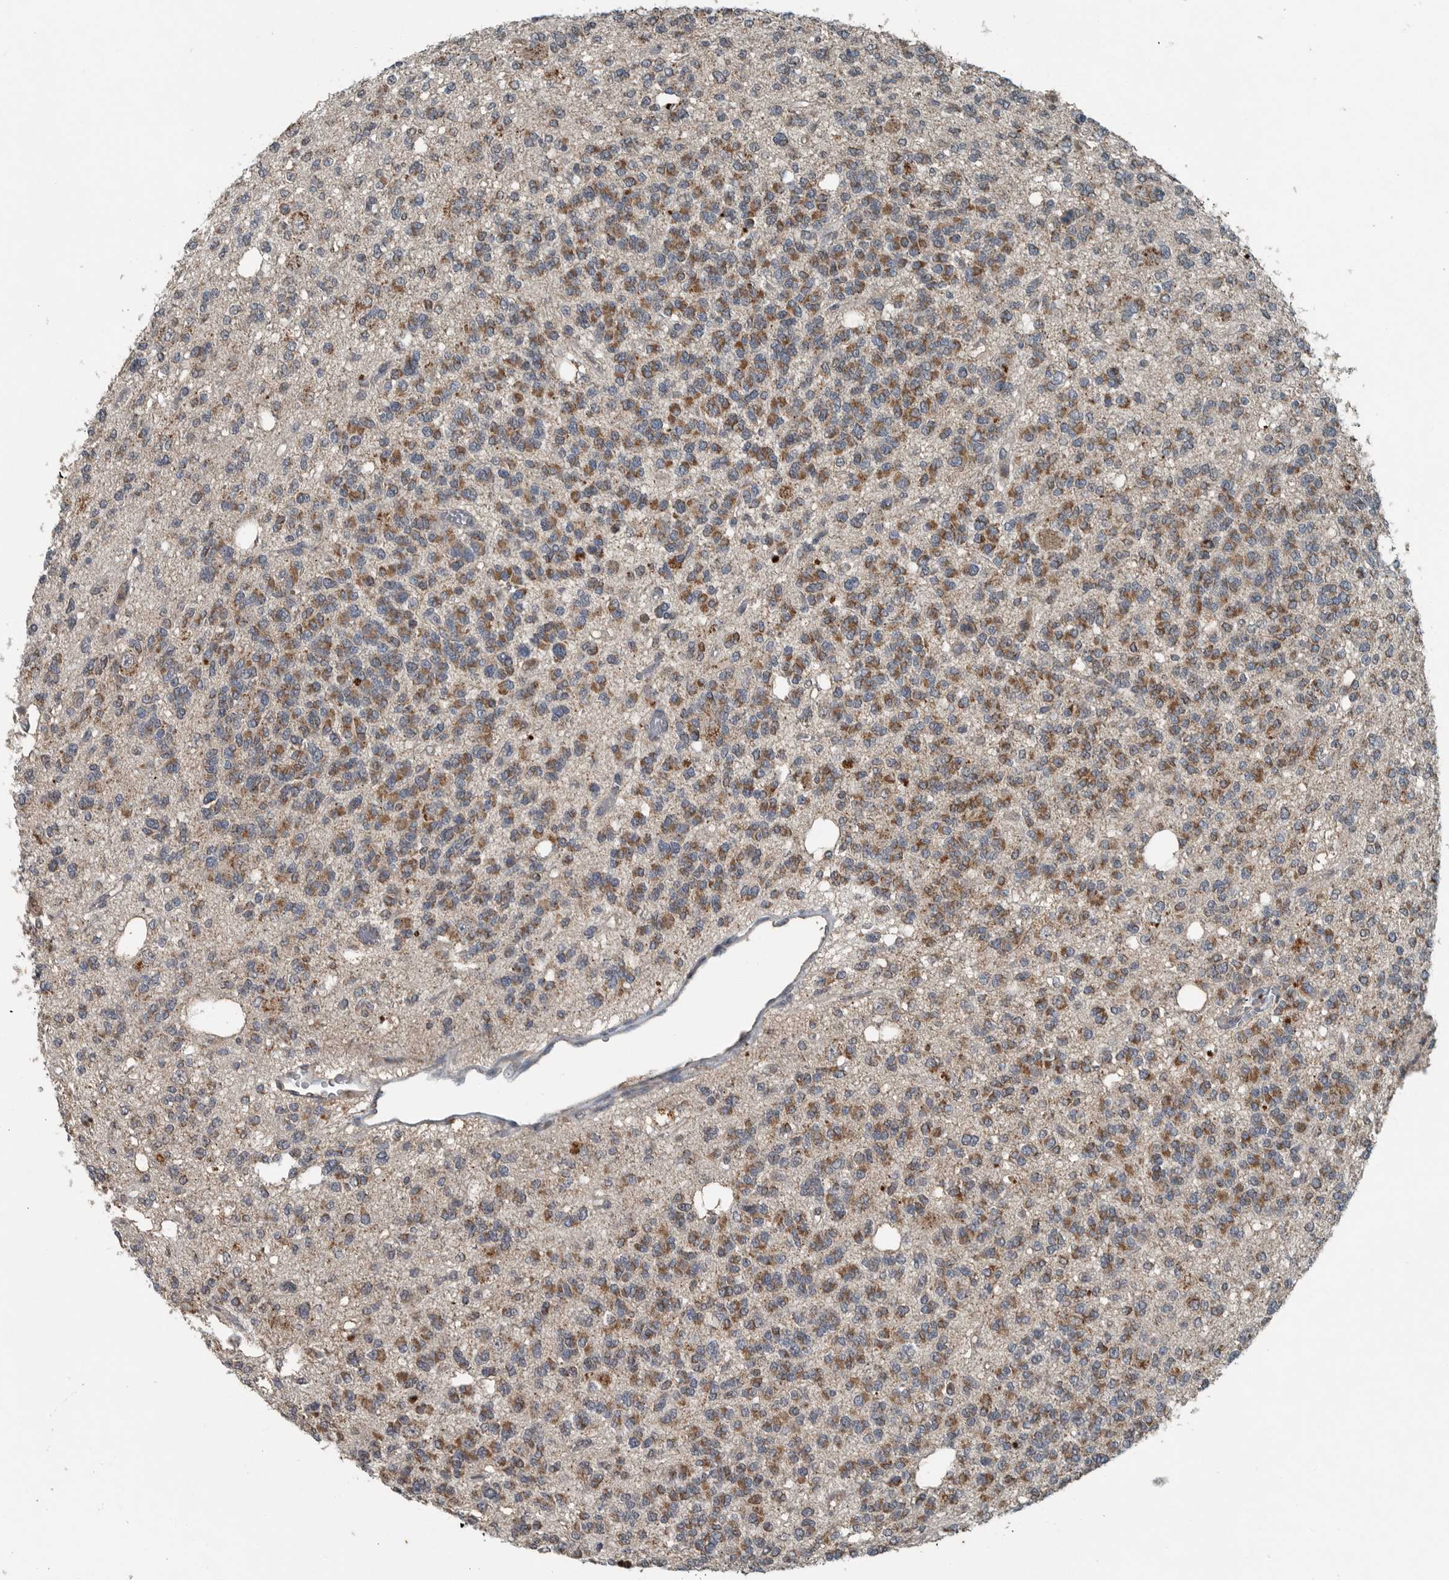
{"staining": {"intensity": "moderate", "quantity": ">75%", "location": "cytoplasmic/membranous"}, "tissue": "glioma", "cell_type": "Tumor cells", "image_type": "cancer", "snomed": [{"axis": "morphology", "description": "Glioma, malignant, Low grade"}, {"axis": "topography", "description": "Brain"}], "caption": "Brown immunohistochemical staining in human glioma reveals moderate cytoplasmic/membranous positivity in approximately >75% of tumor cells.", "gene": "IL6ST", "patient": {"sex": "male", "age": 38}}